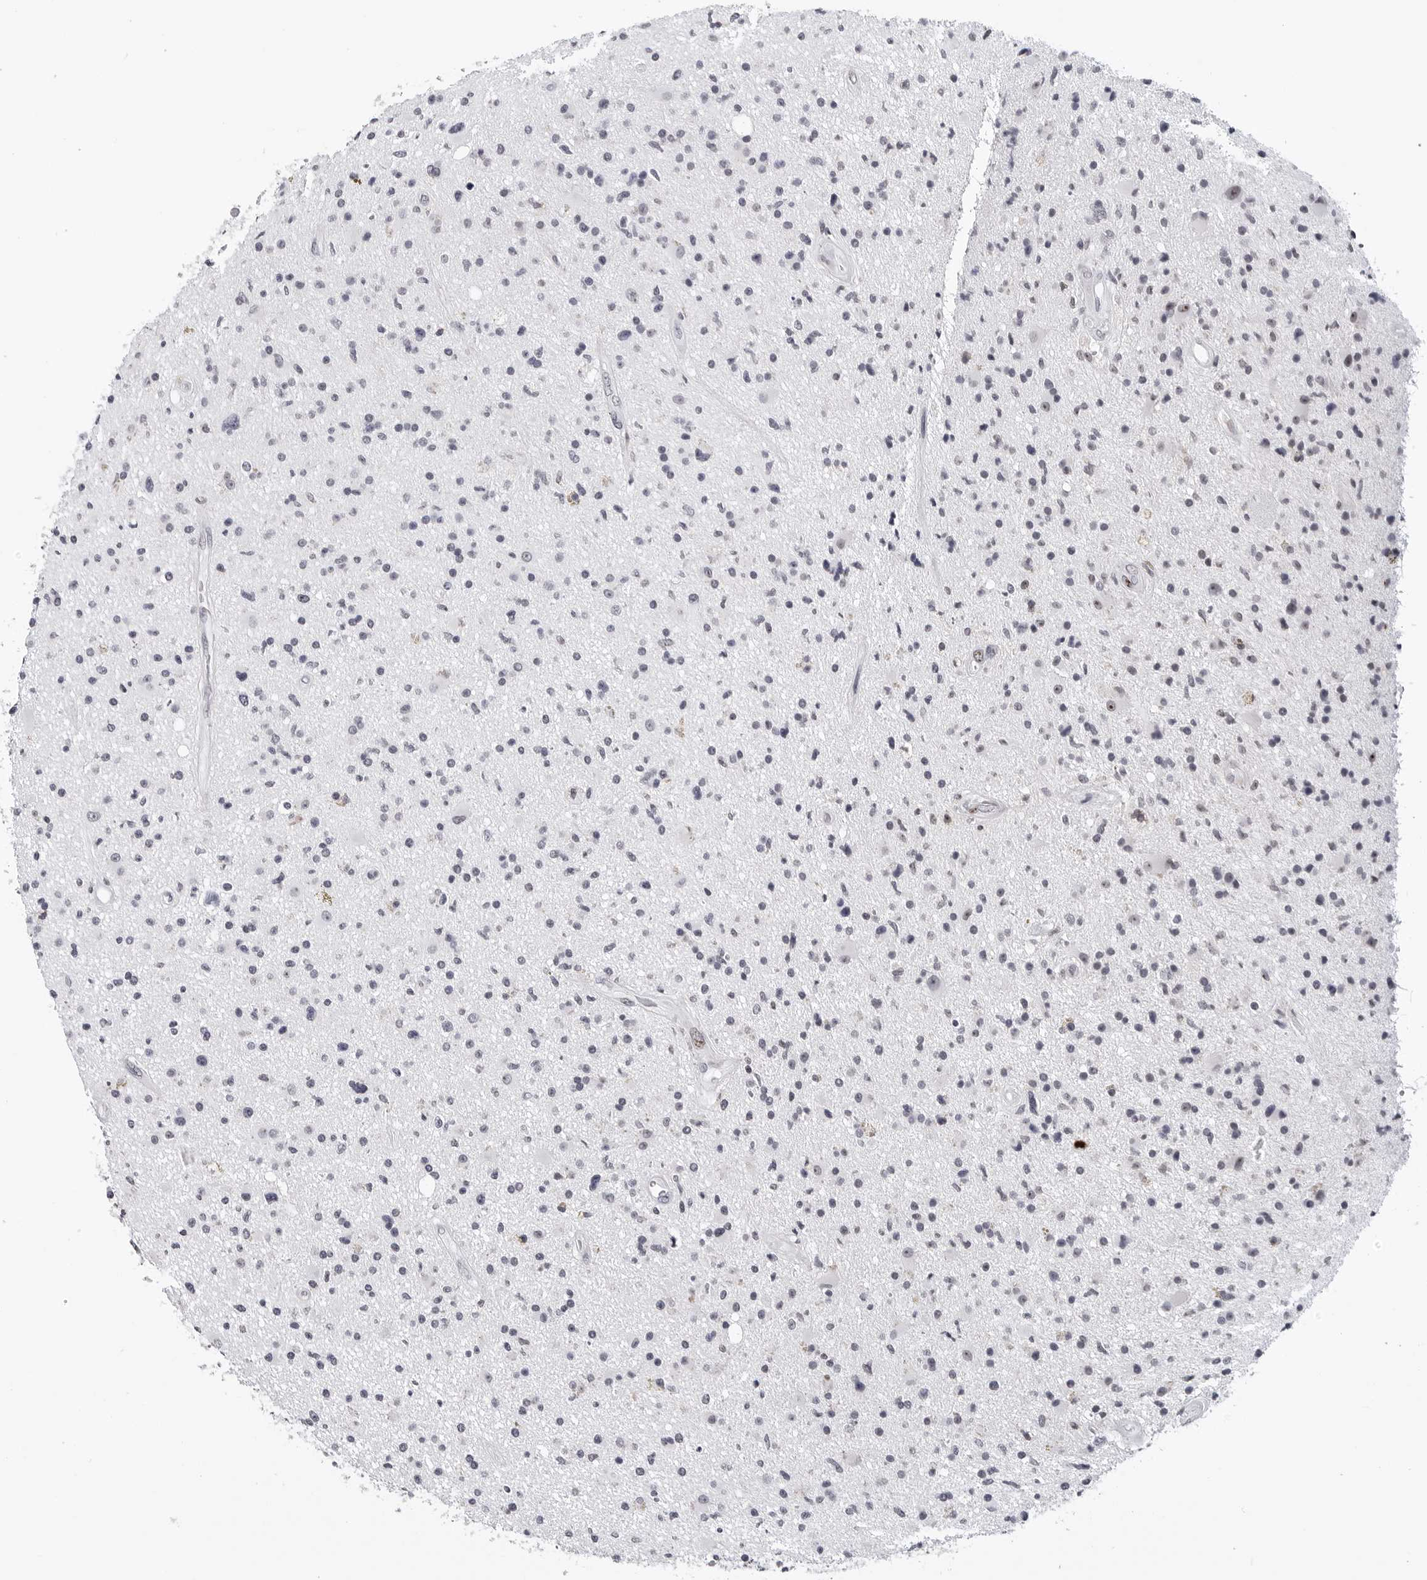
{"staining": {"intensity": "negative", "quantity": "none", "location": "none"}, "tissue": "glioma", "cell_type": "Tumor cells", "image_type": "cancer", "snomed": [{"axis": "morphology", "description": "Glioma, malignant, High grade"}, {"axis": "topography", "description": "Brain"}], "caption": "Tumor cells show no significant protein expression in malignant glioma (high-grade). Brightfield microscopy of immunohistochemistry stained with DAB (brown) and hematoxylin (blue), captured at high magnification.", "gene": "GNL2", "patient": {"sex": "male", "age": 33}}